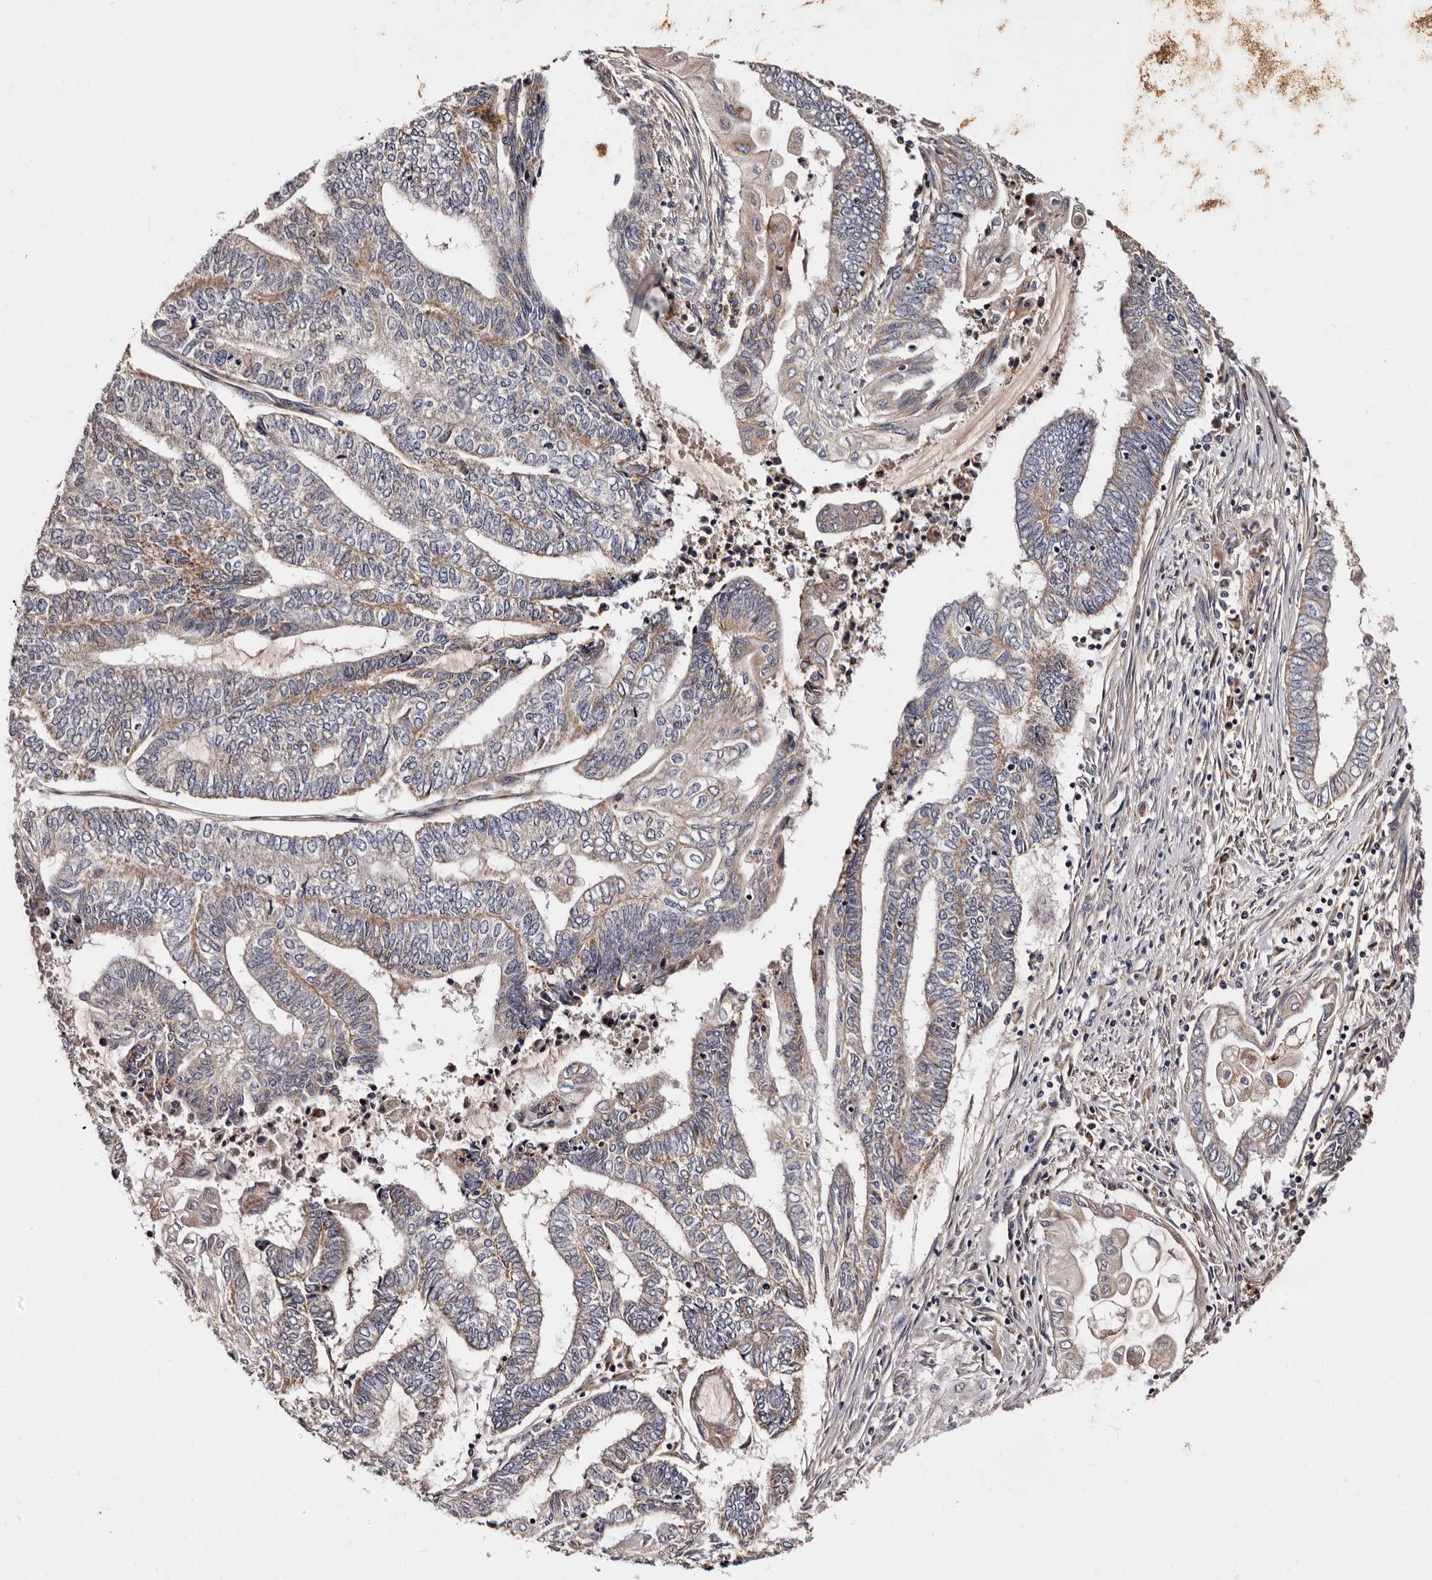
{"staining": {"intensity": "weak", "quantity": "25%-75%", "location": "cytoplasmic/membranous"}, "tissue": "endometrial cancer", "cell_type": "Tumor cells", "image_type": "cancer", "snomed": [{"axis": "morphology", "description": "Adenocarcinoma, NOS"}, {"axis": "topography", "description": "Uterus"}, {"axis": "topography", "description": "Endometrium"}], "caption": "DAB (3,3'-diaminobenzidine) immunohistochemical staining of adenocarcinoma (endometrial) demonstrates weak cytoplasmic/membranous protein staining in approximately 25%-75% of tumor cells.", "gene": "ADCK5", "patient": {"sex": "female", "age": 70}}